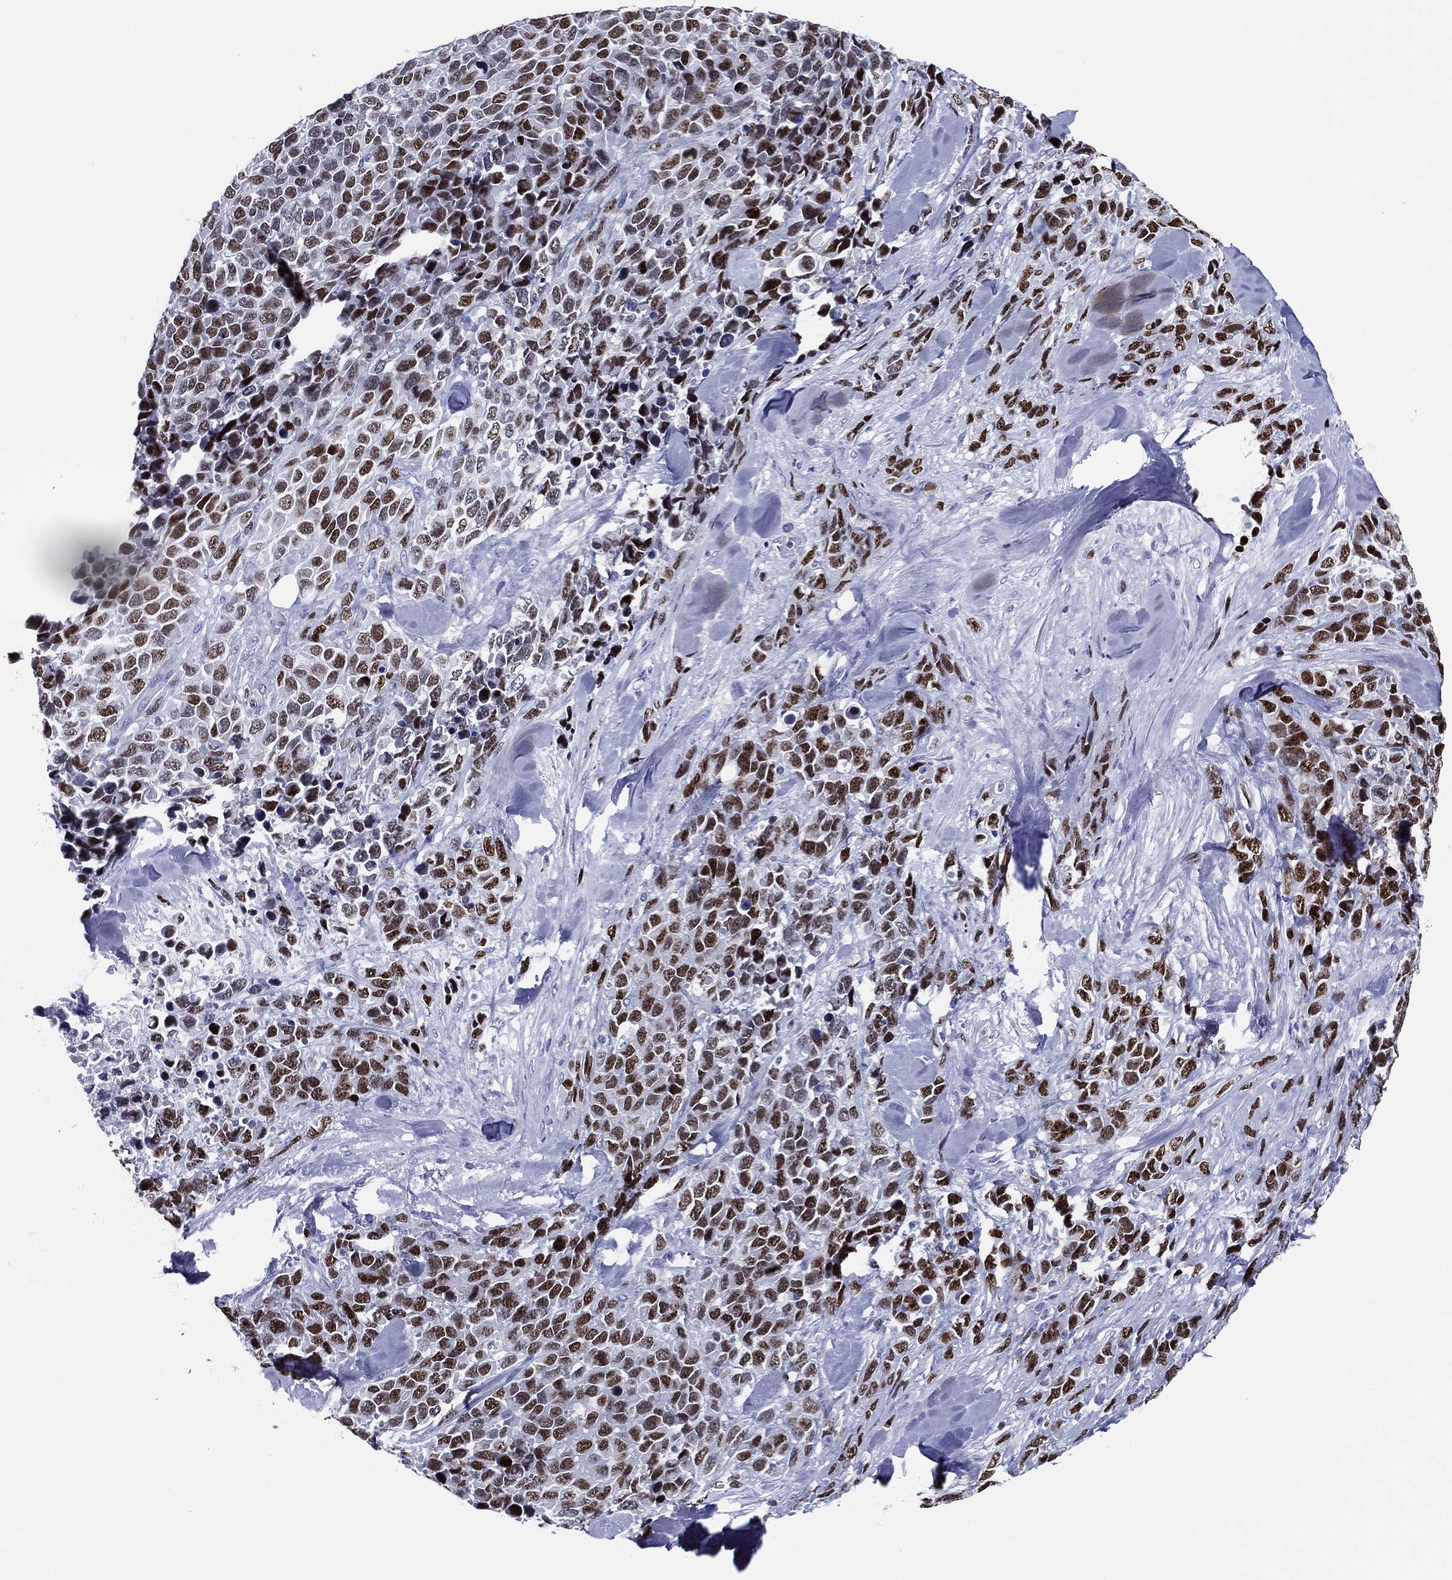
{"staining": {"intensity": "strong", "quantity": "25%-75%", "location": "nuclear"}, "tissue": "melanoma", "cell_type": "Tumor cells", "image_type": "cancer", "snomed": [{"axis": "morphology", "description": "Malignant melanoma, Metastatic site"}, {"axis": "topography", "description": "Skin"}], "caption": "Tumor cells exhibit high levels of strong nuclear staining in approximately 25%-75% of cells in malignant melanoma (metastatic site). The protein of interest is stained brown, and the nuclei are stained in blue (DAB (3,3'-diaminobenzidine) IHC with brightfield microscopy, high magnification).", "gene": "TFAP2A", "patient": {"sex": "male", "age": 84}}